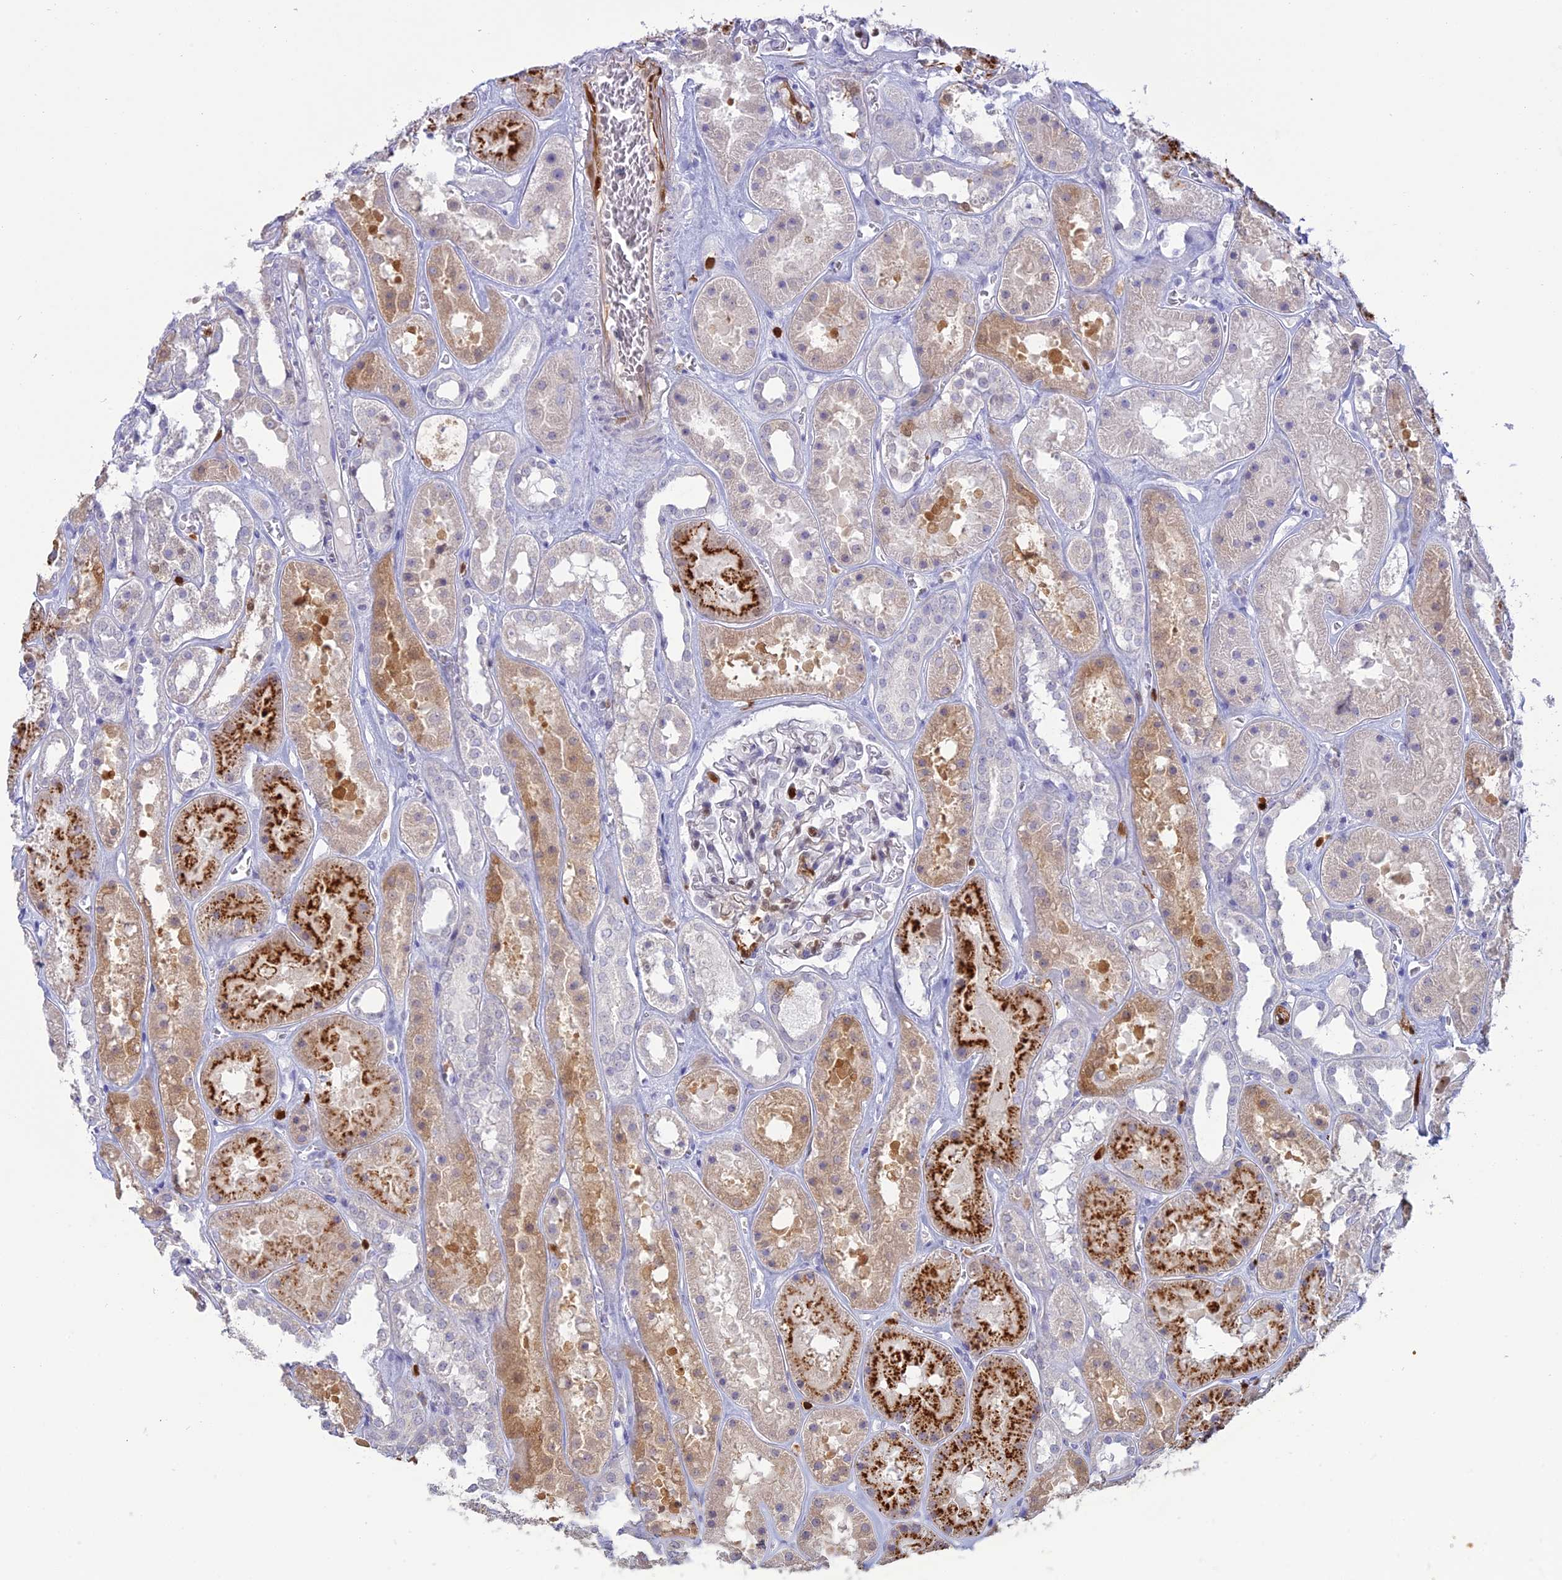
{"staining": {"intensity": "negative", "quantity": "none", "location": "none"}, "tissue": "kidney", "cell_type": "Cells in glomeruli", "image_type": "normal", "snomed": [{"axis": "morphology", "description": "Normal tissue, NOS"}, {"axis": "topography", "description": "Kidney"}], "caption": "An IHC image of normal kidney is shown. There is no staining in cells in glomeruli of kidney. Brightfield microscopy of immunohistochemistry stained with DAB (3,3'-diaminobenzidine) (brown) and hematoxylin (blue), captured at high magnification.", "gene": "PGBD4", "patient": {"sex": "female", "age": 41}}